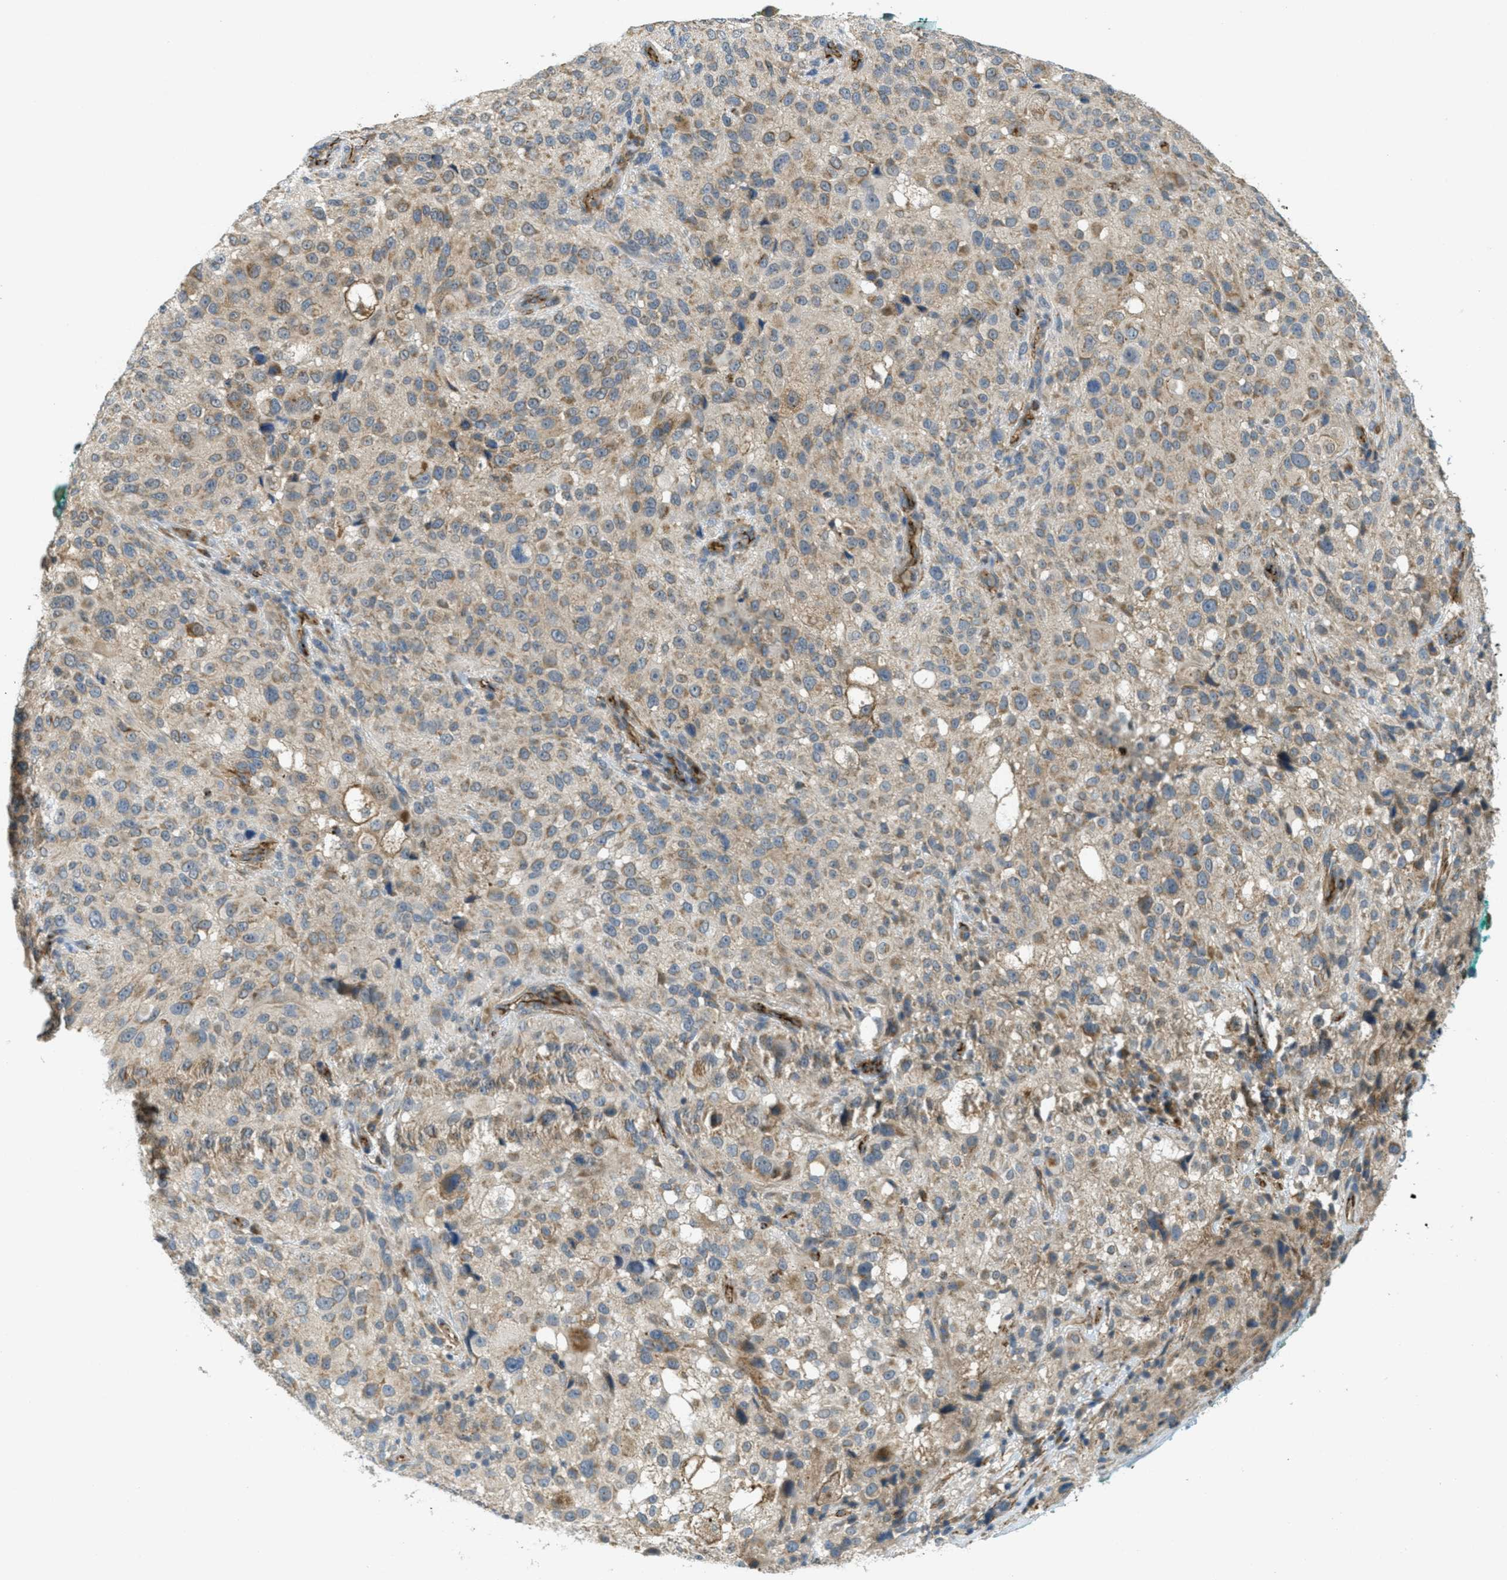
{"staining": {"intensity": "weak", "quantity": ">75%", "location": "cytoplasmic/membranous"}, "tissue": "melanoma", "cell_type": "Tumor cells", "image_type": "cancer", "snomed": [{"axis": "morphology", "description": "Necrosis, NOS"}, {"axis": "morphology", "description": "Malignant melanoma, NOS"}, {"axis": "topography", "description": "Skin"}], "caption": "Immunohistochemistry (IHC) micrograph of neoplastic tissue: human malignant melanoma stained using immunohistochemistry demonstrates low levels of weak protein expression localized specifically in the cytoplasmic/membranous of tumor cells, appearing as a cytoplasmic/membranous brown color.", "gene": "JCAD", "patient": {"sex": "female", "age": 87}}